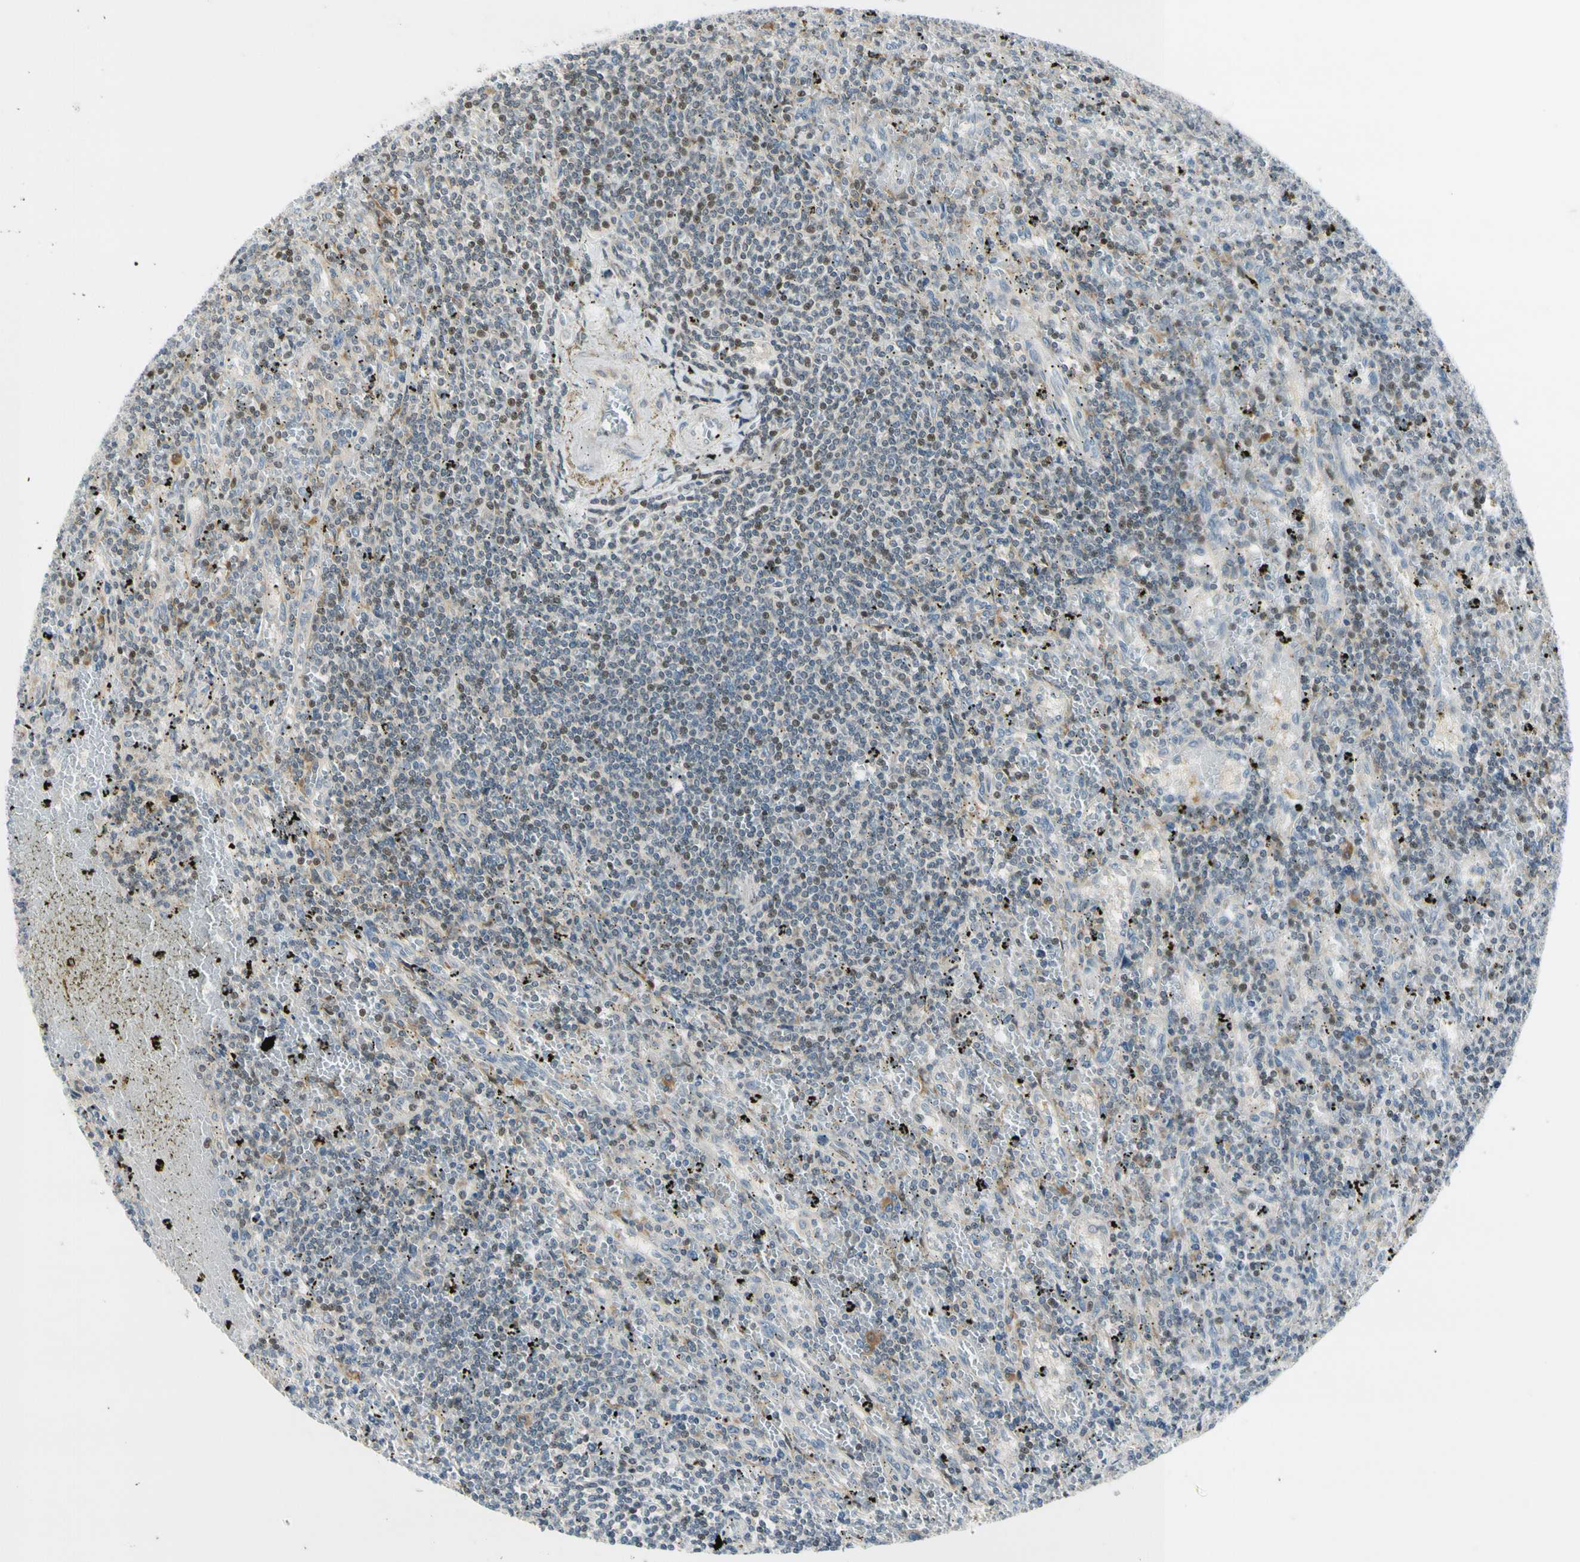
{"staining": {"intensity": "weak", "quantity": "25%-75%", "location": "nuclear"}, "tissue": "lymphoma", "cell_type": "Tumor cells", "image_type": "cancer", "snomed": [{"axis": "morphology", "description": "Malignant lymphoma, non-Hodgkin's type, Low grade"}, {"axis": "topography", "description": "Spleen"}], "caption": "The micrograph exhibits immunohistochemical staining of low-grade malignant lymphoma, non-Hodgkin's type. There is weak nuclear positivity is present in about 25%-75% of tumor cells.", "gene": "NPDC1", "patient": {"sex": "male", "age": 76}}